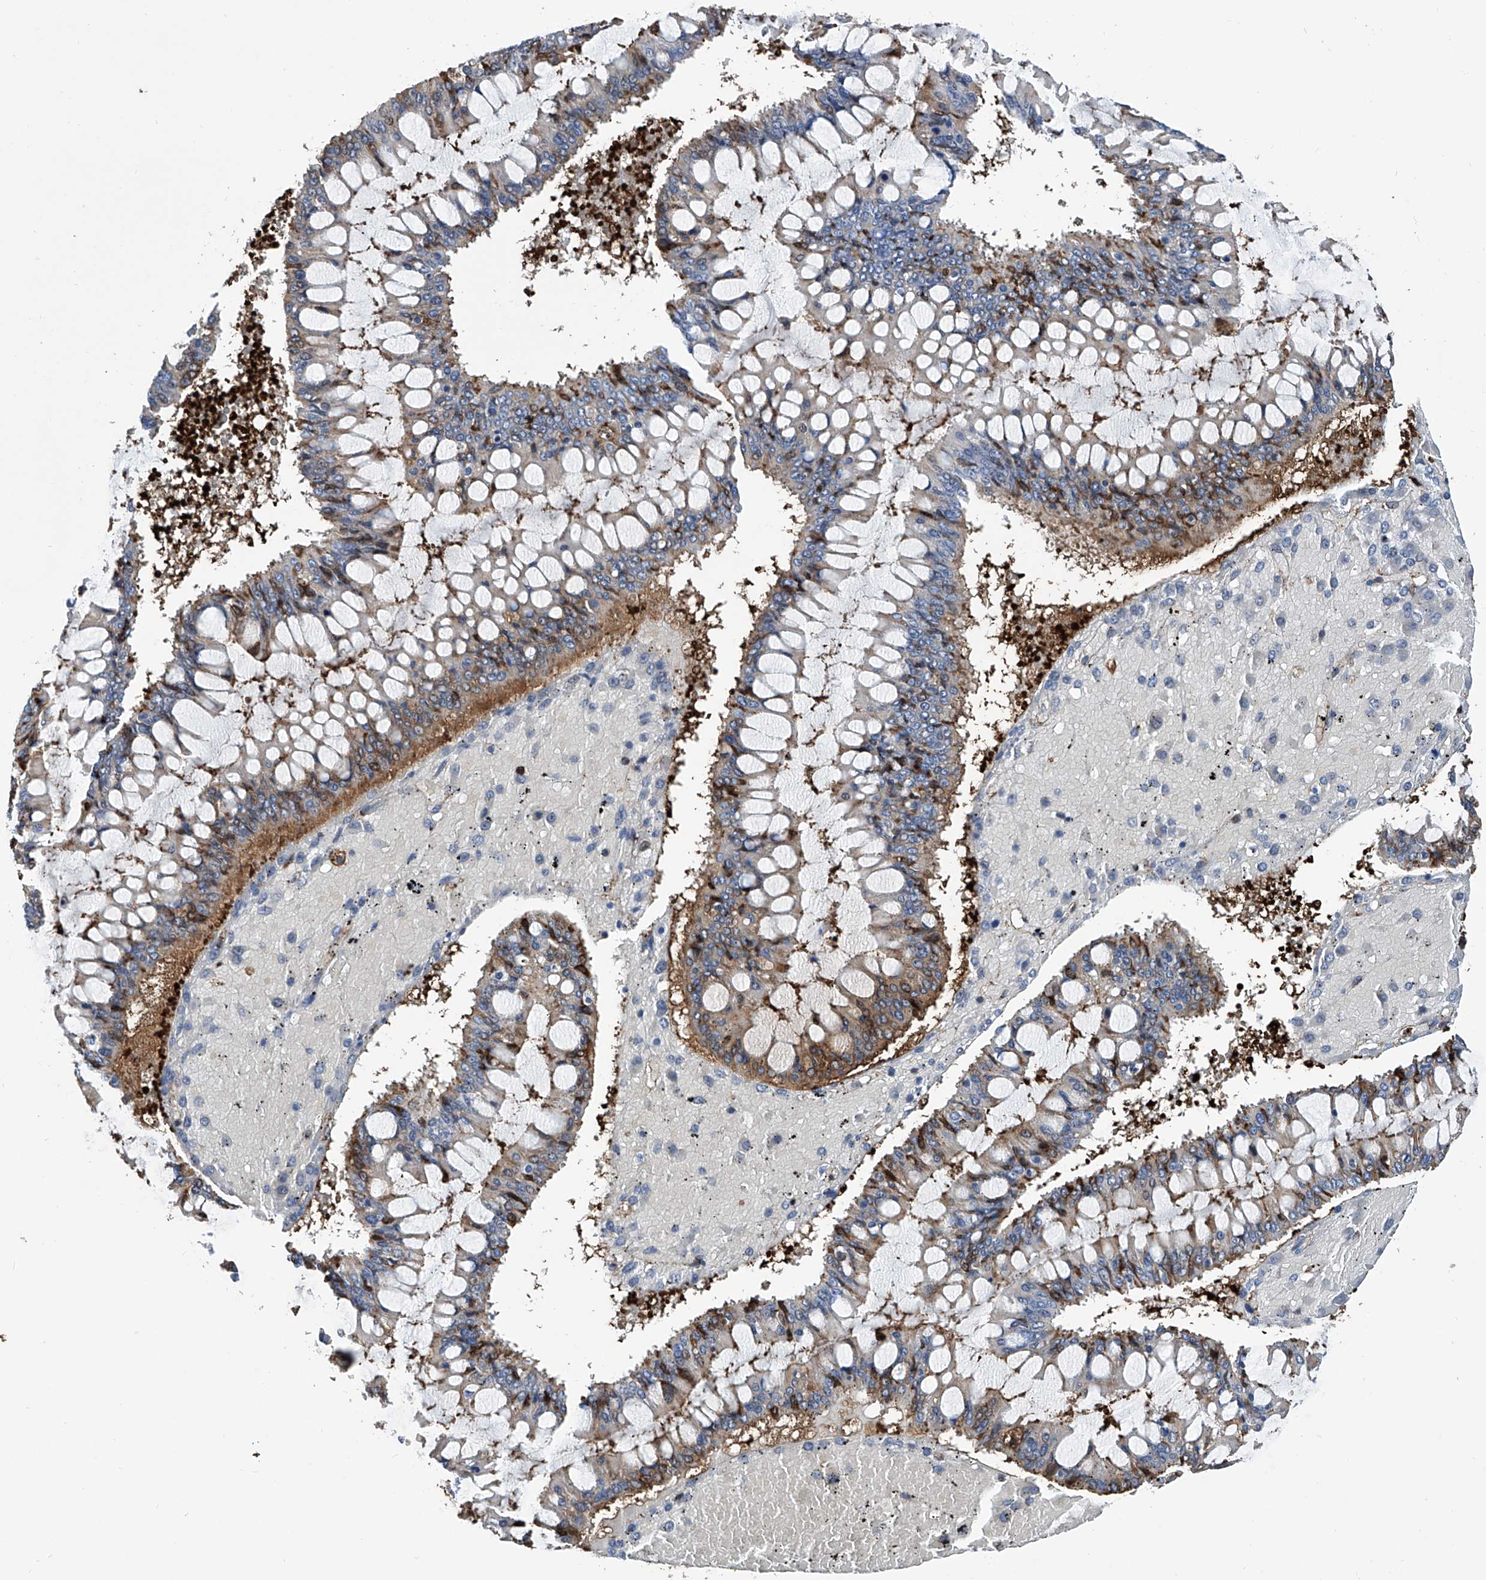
{"staining": {"intensity": "moderate", "quantity": "<25%", "location": "cytoplasmic/membranous"}, "tissue": "ovarian cancer", "cell_type": "Tumor cells", "image_type": "cancer", "snomed": [{"axis": "morphology", "description": "Cystadenocarcinoma, mucinous, NOS"}, {"axis": "topography", "description": "Ovary"}], "caption": "A low amount of moderate cytoplasmic/membranous expression is seen in approximately <25% of tumor cells in ovarian mucinous cystadenocarcinoma tissue.", "gene": "ZNF484", "patient": {"sex": "female", "age": 73}}